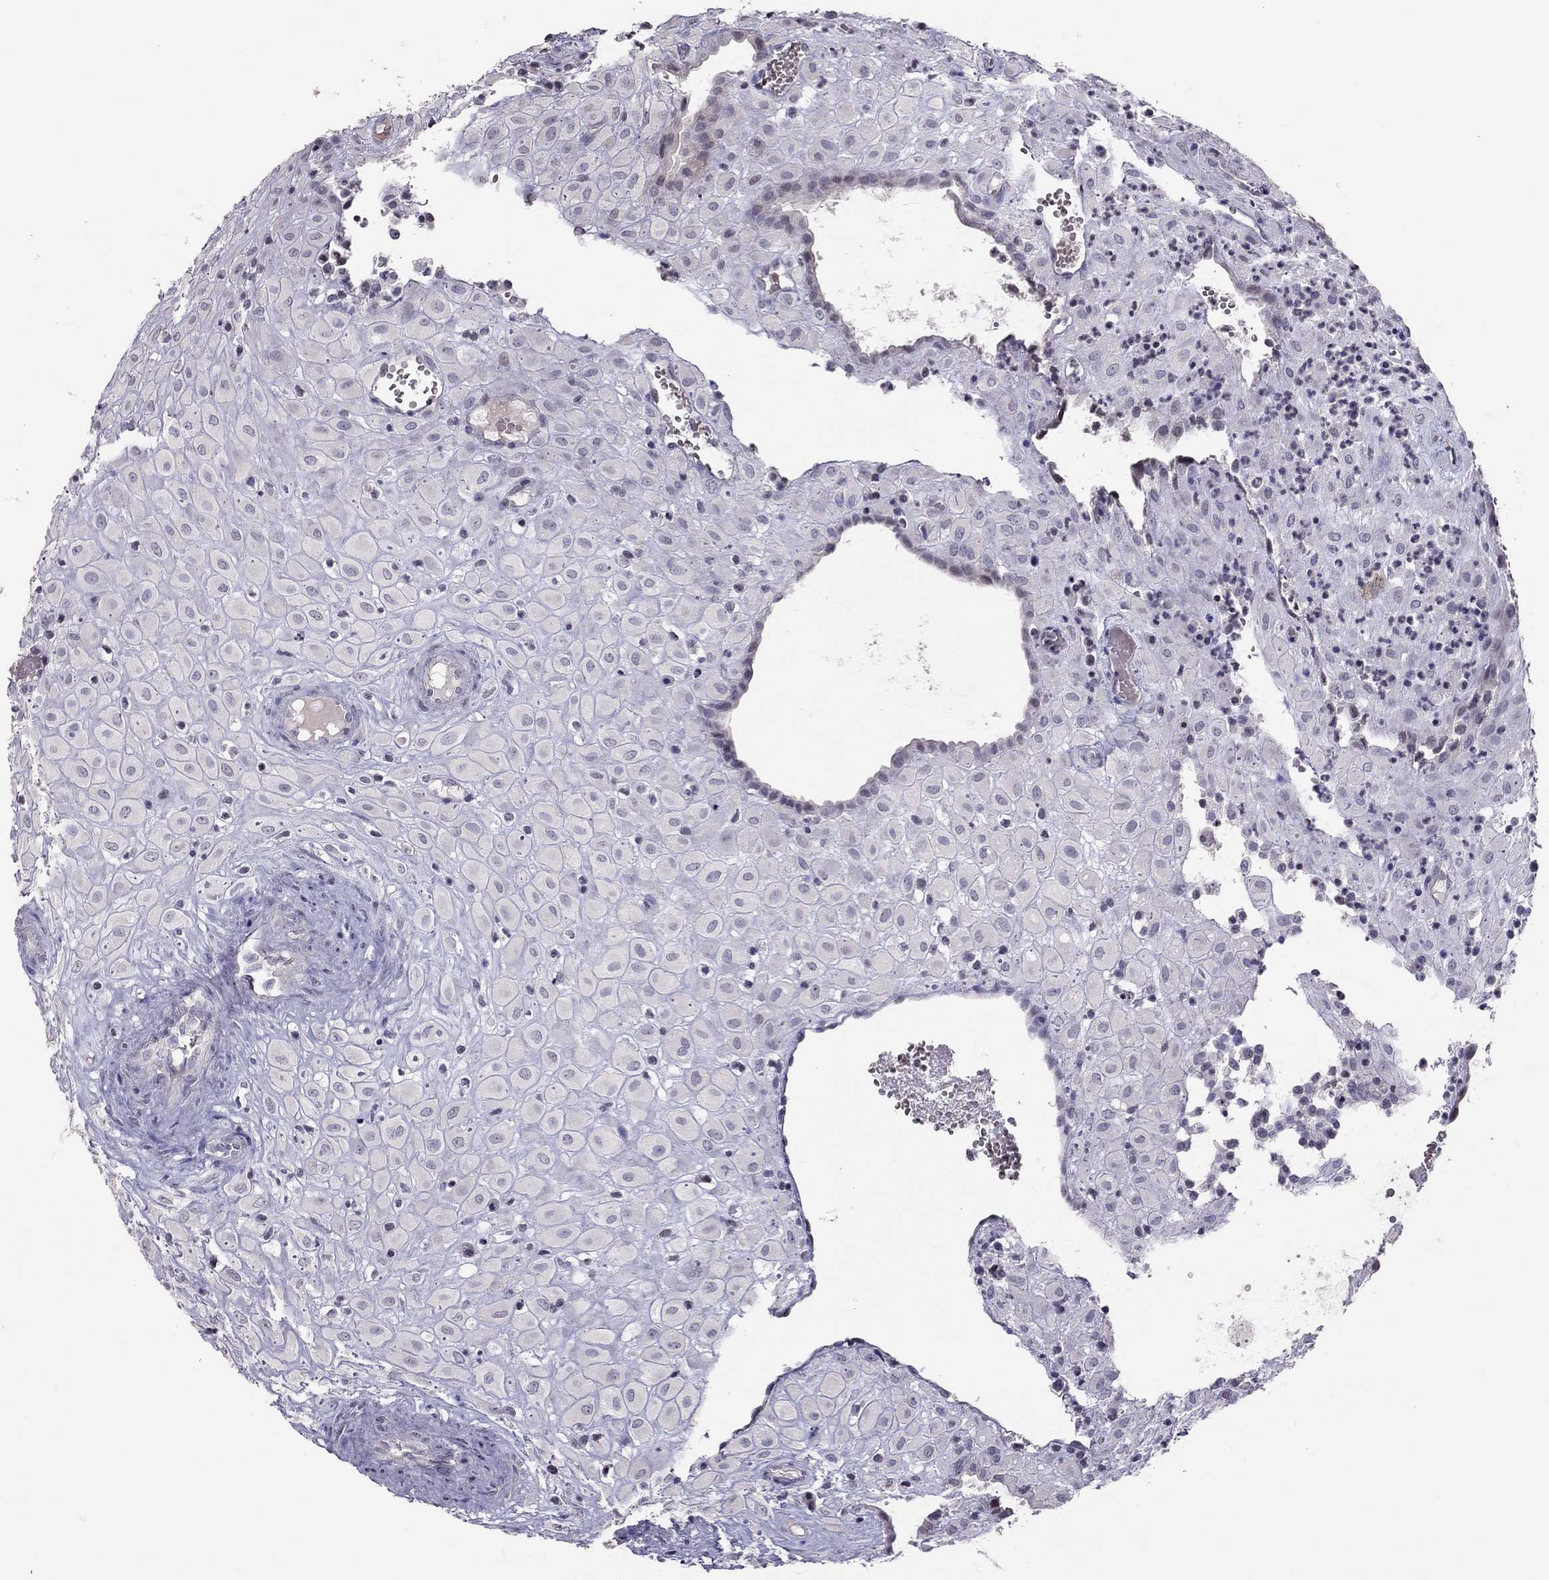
{"staining": {"intensity": "negative", "quantity": "none", "location": "none"}, "tissue": "placenta", "cell_type": "Decidual cells", "image_type": "normal", "snomed": [{"axis": "morphology", "description": "Normal tissue, NOS"}, {"axis": "topography", "description": "Placenta"}], "caption": "This is a histopathology image of immunohistochemistry (IHC) staining of benign placenta, which shows no positivity in decidual cells.", "gene": "TSHB", "patient": {"sex": "female", "age": 24}}